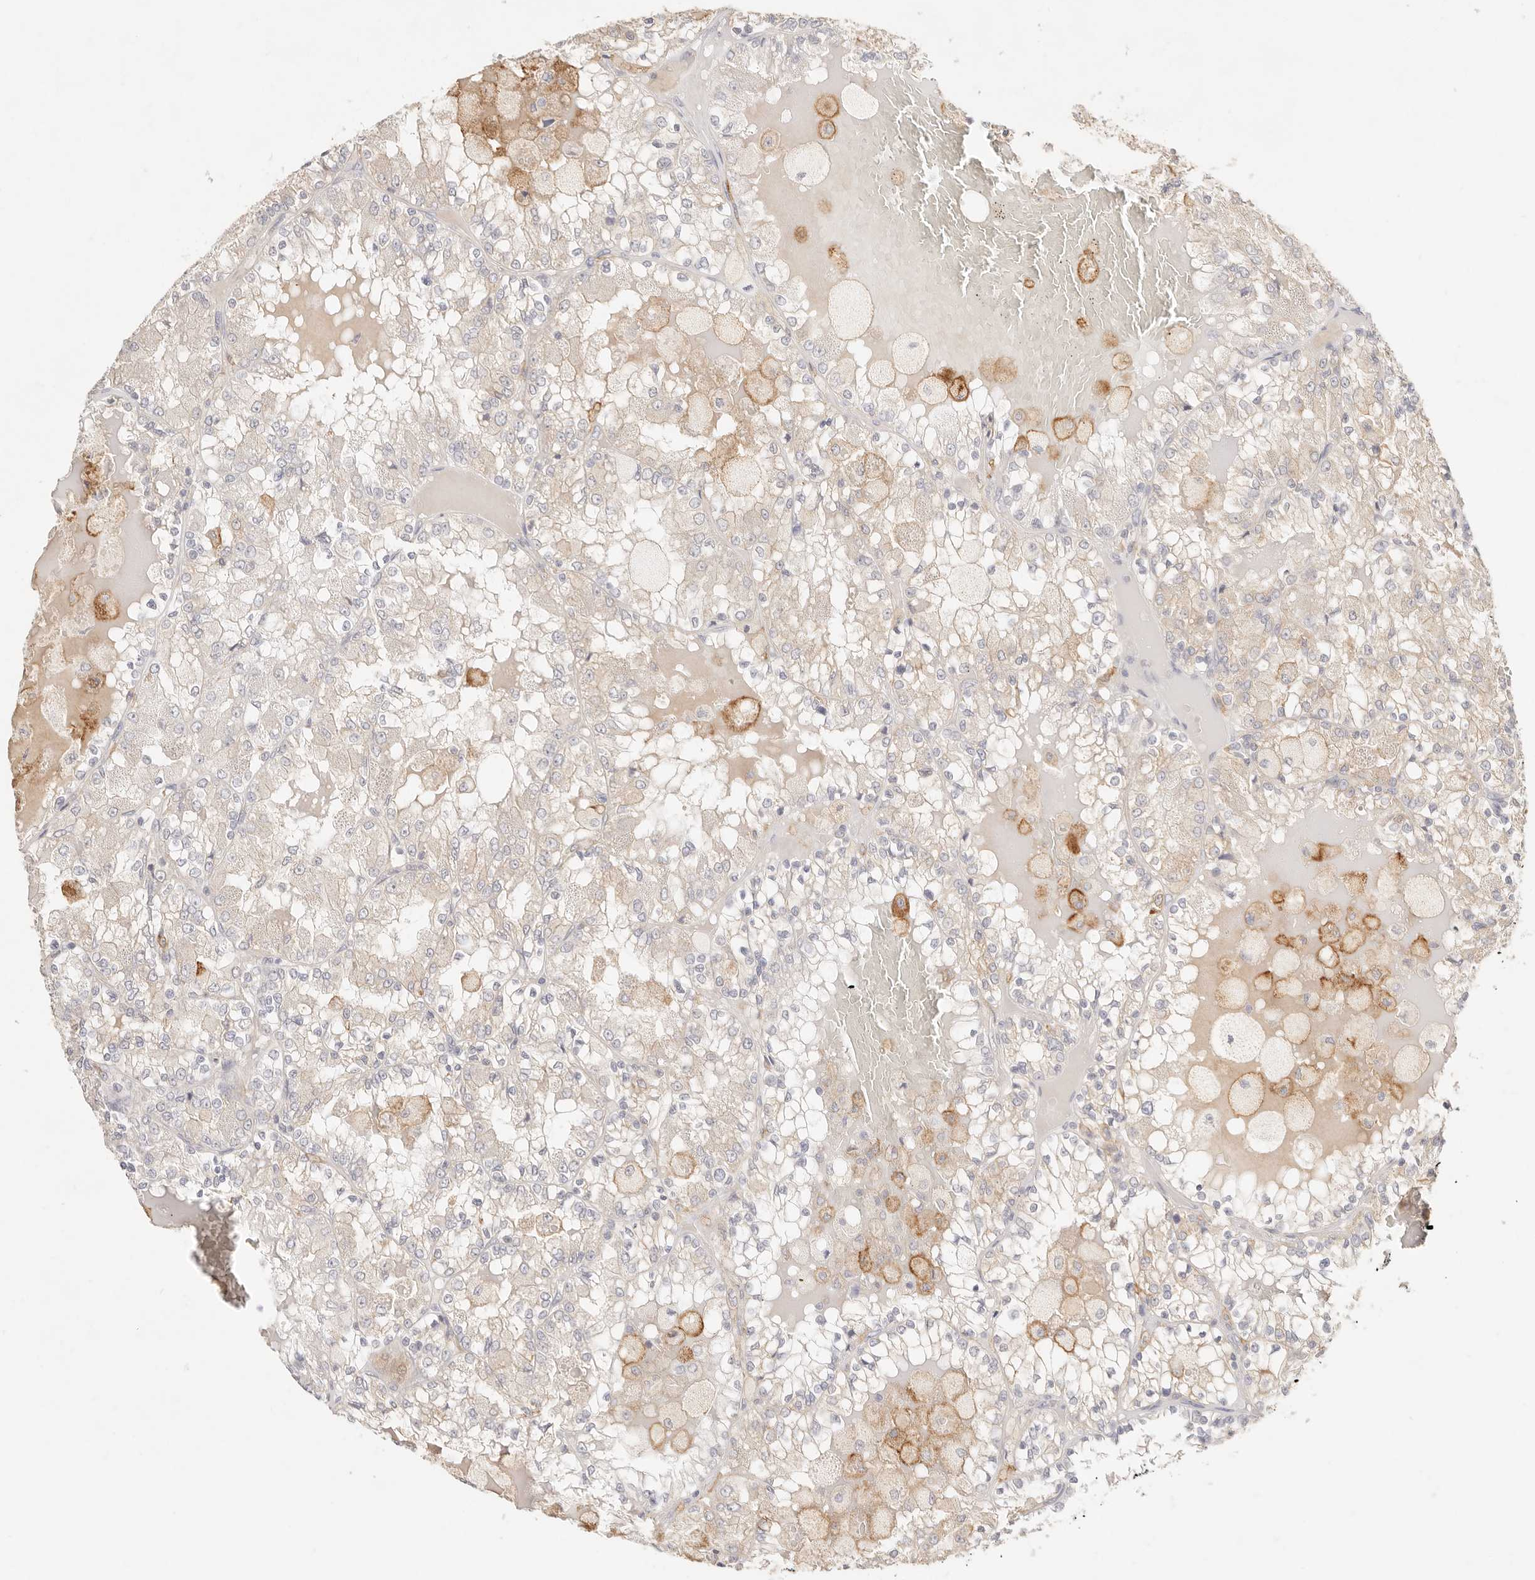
{"staining": {"intensity": "negative", "quantity": "none", "location": "none"}, "tissue": "renal cancer", "cell_type": "Tumor cells", "image_type": "cancer", "snomed": [{"axis": "morphology", "description": "Adenocarcinoma, NOS"}, {"axis": "topography", "description": "Kidney"}], "caption": "Photomicrograph shows no protein expression in tumor cells of adenocarcinoma (renal) tissue. (Brightfield microscopy of DAB (3,3'-diaminobenzidine) IHC at high magnification).", "gene": "HK2", "patient": {"sex": "female", "age": 56}}